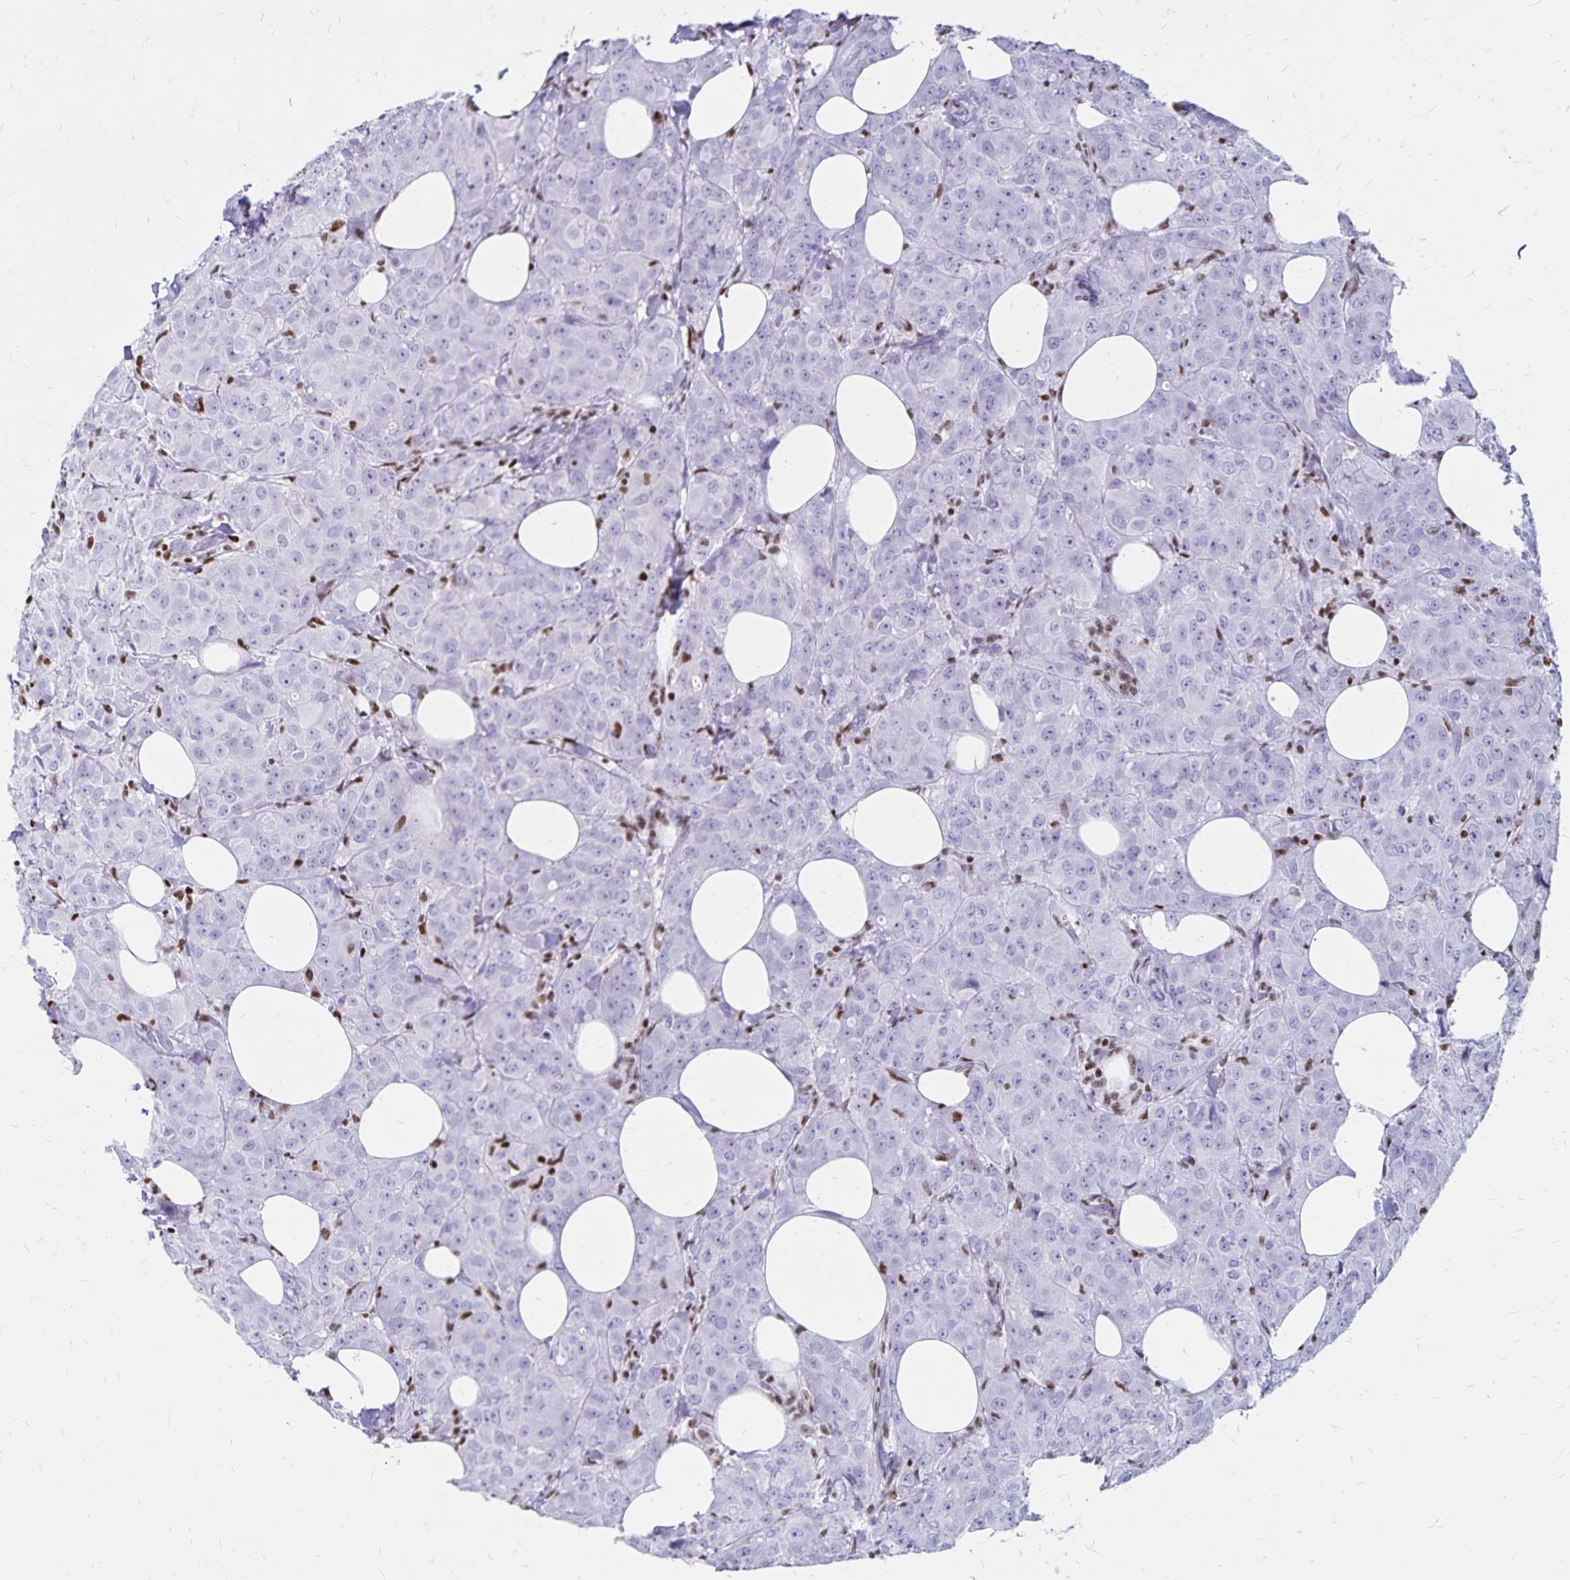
{"staining": {"intensity": "negative", "quantity": "none", "location": "none"}, "tissue": "breast cancer", "cell_type": "Tumor cells", "image_type": "cancer", "snomed": [{"axis": "morphology", "description": "Normal tissue, NOS"}, {"axis": "morphology", "description": "Duct carcinoma"}, {"axis": "topography", "description": "Breast"}], "caption": "Image shows no significant protein staining in tumor cells of breast cancer.", "gene": "IKZF1", "patient": {"sex": "female", "age": 43}}